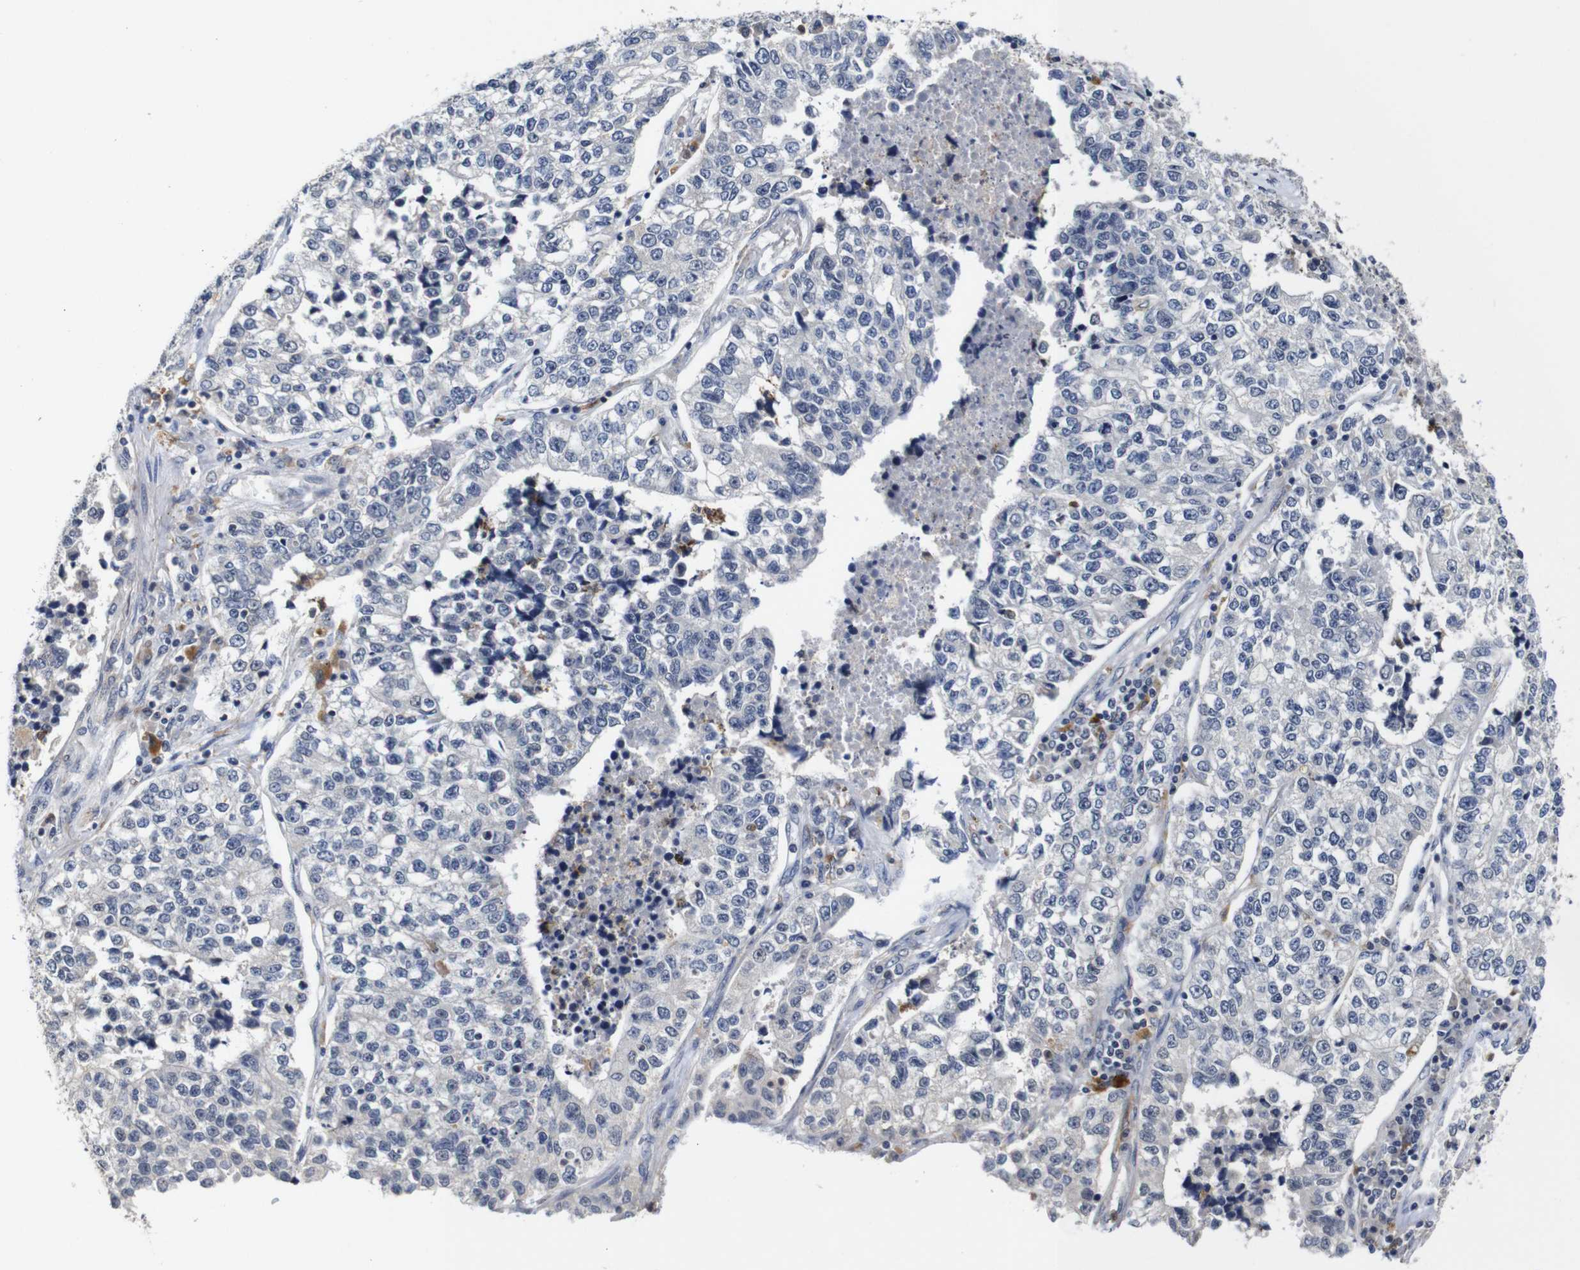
{"staining": {"intensity": "negative", "quantity": "none", "location": "none"}, "tissue": "lung cancer", "cell_type": "Tumor cells", "image_type": "cancer", "snomed": [{"axis": "morphology", "description": "Adenocarcinoma, NOS"}, {"axis": "topography", "description": "Lung"}], "caption": "High magnification brightfield microscopy of adenocarcinoma (lung) stained with DAB (3,3'-diaminobenzidine) (brown) and counterstained with hematoxylin (blue): tumor cells show no significant expression.", "gene": "NTRK3", "patient": {"sex": "male", "age": 49}}